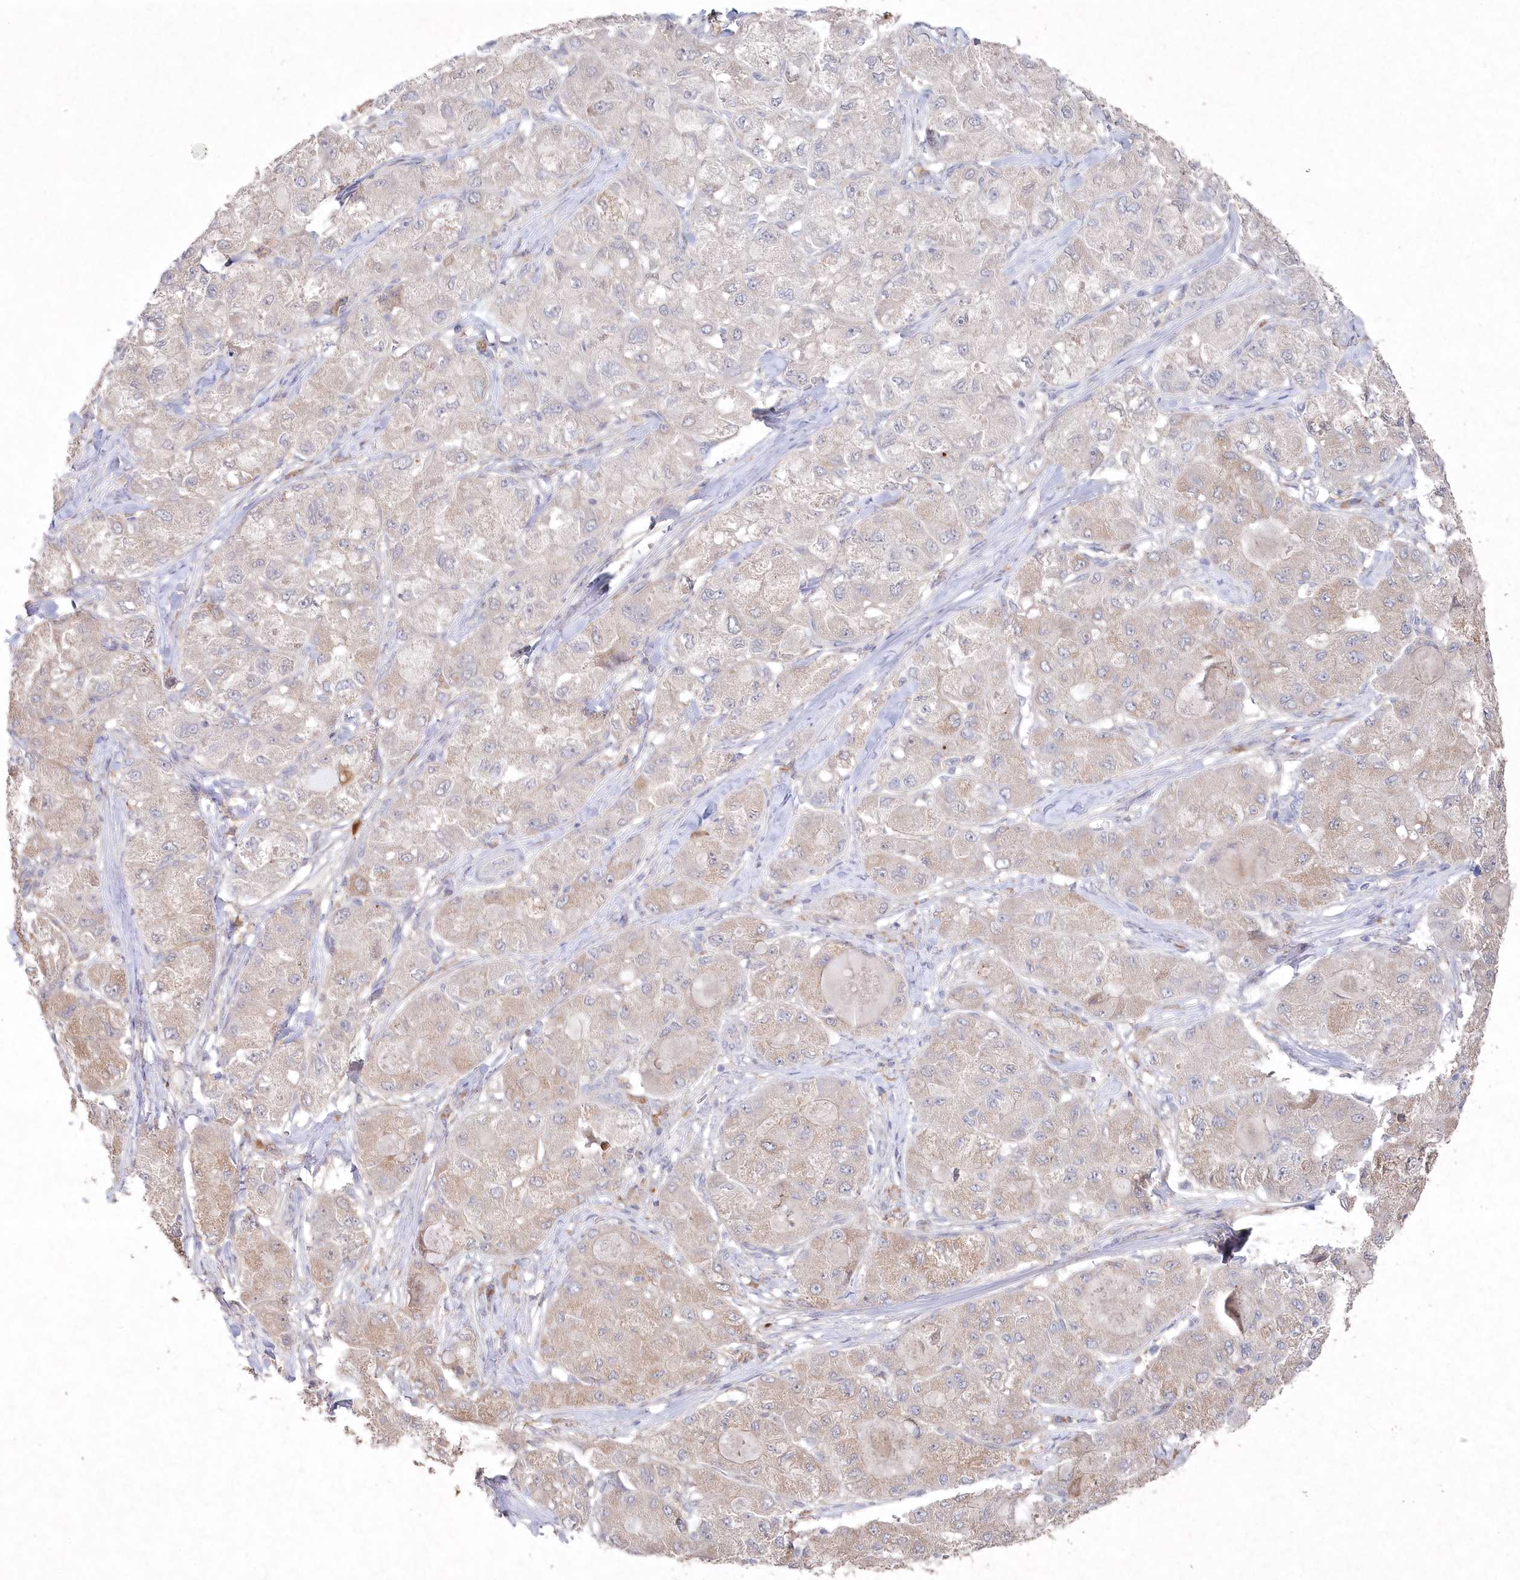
{"staining": {"intensity": "weak", "quantity": "25%-75%", "location": "cytoplasmic/membranous"}, "tissue": "liver cancer", "cell_type": "Tumor cells", "image_type": "cancer", "snomed": [{"axis": "morphology", "description": "Carcinoma, Hepatocellular, NOS"}, {"axis": "topography", "description": "Liver"}], "caption": "Immunohistochemistry image of neoplastic tissue: liver cancer stained using immunohistochemistry shows low levels of weak protein expression localized specifically in the cytoplasmic/membranous of tumor cells, appearing as a cytoplasmic/membranous brown color.", "gene": "TGFBRAP1", "patient": {"sex": "male", "age": 80}}